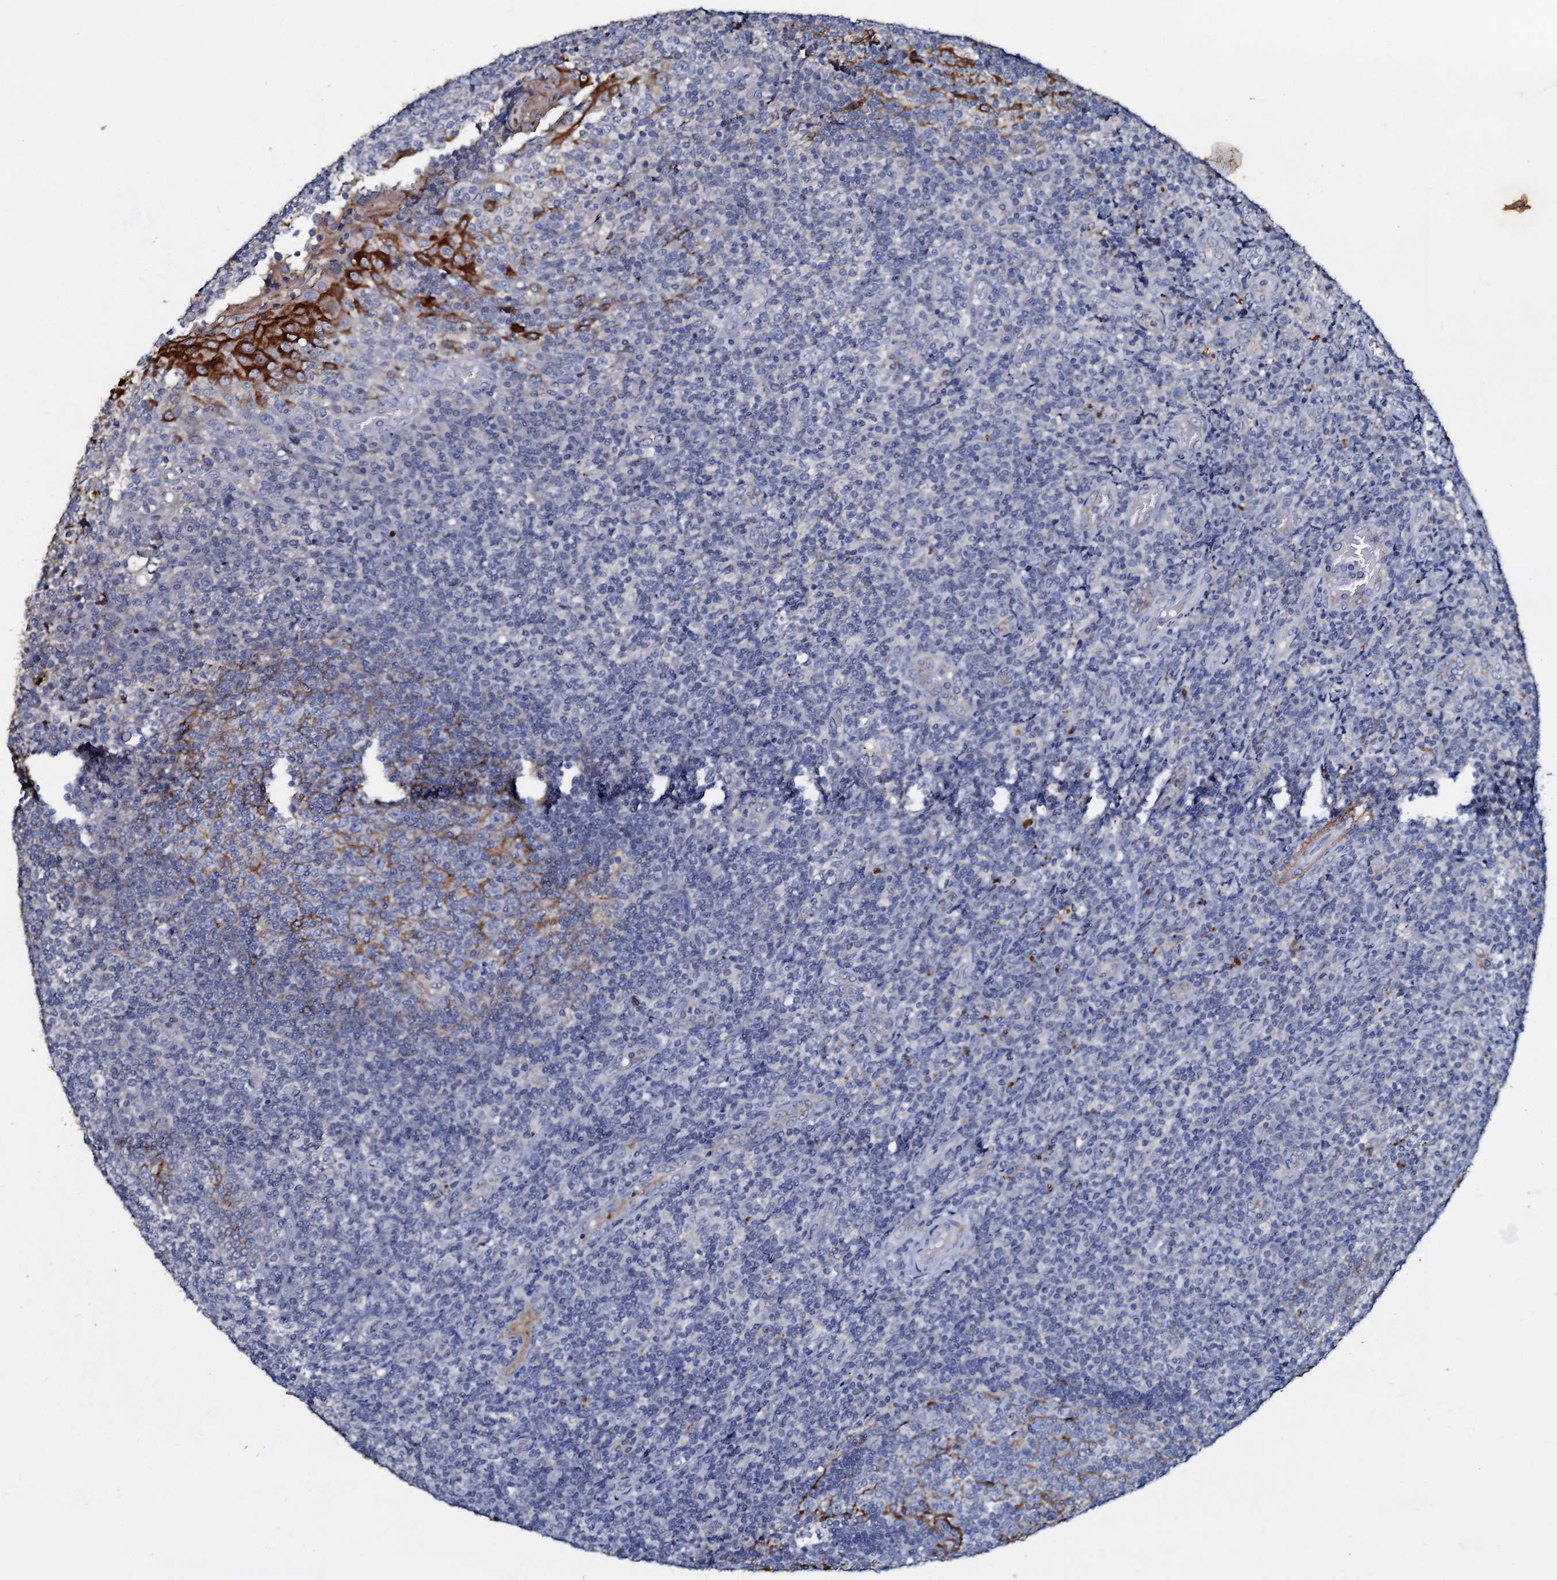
{"staining": {"intensity": "moderate", "quantity": "<25%", "location": "cytoplasmic/membranous"}, "tissue": "tonsil", "cell_type": "Germinal center cells", "image_type": "normal", "snomed": [{"axis": "morphology", "description": "Normal tissue, NOS"}, {"axis": "topography", "description": "Tonsil"}], "caption": "This histopathology image exhibits immunohistochemistry (IHC) staining of benign tonsil, with low moderate cytoplasmic/membranous positivity in about <25% of germinal center cells.", "gene": "MANSC4", "patient": {"sex": "female", "age": 19}}